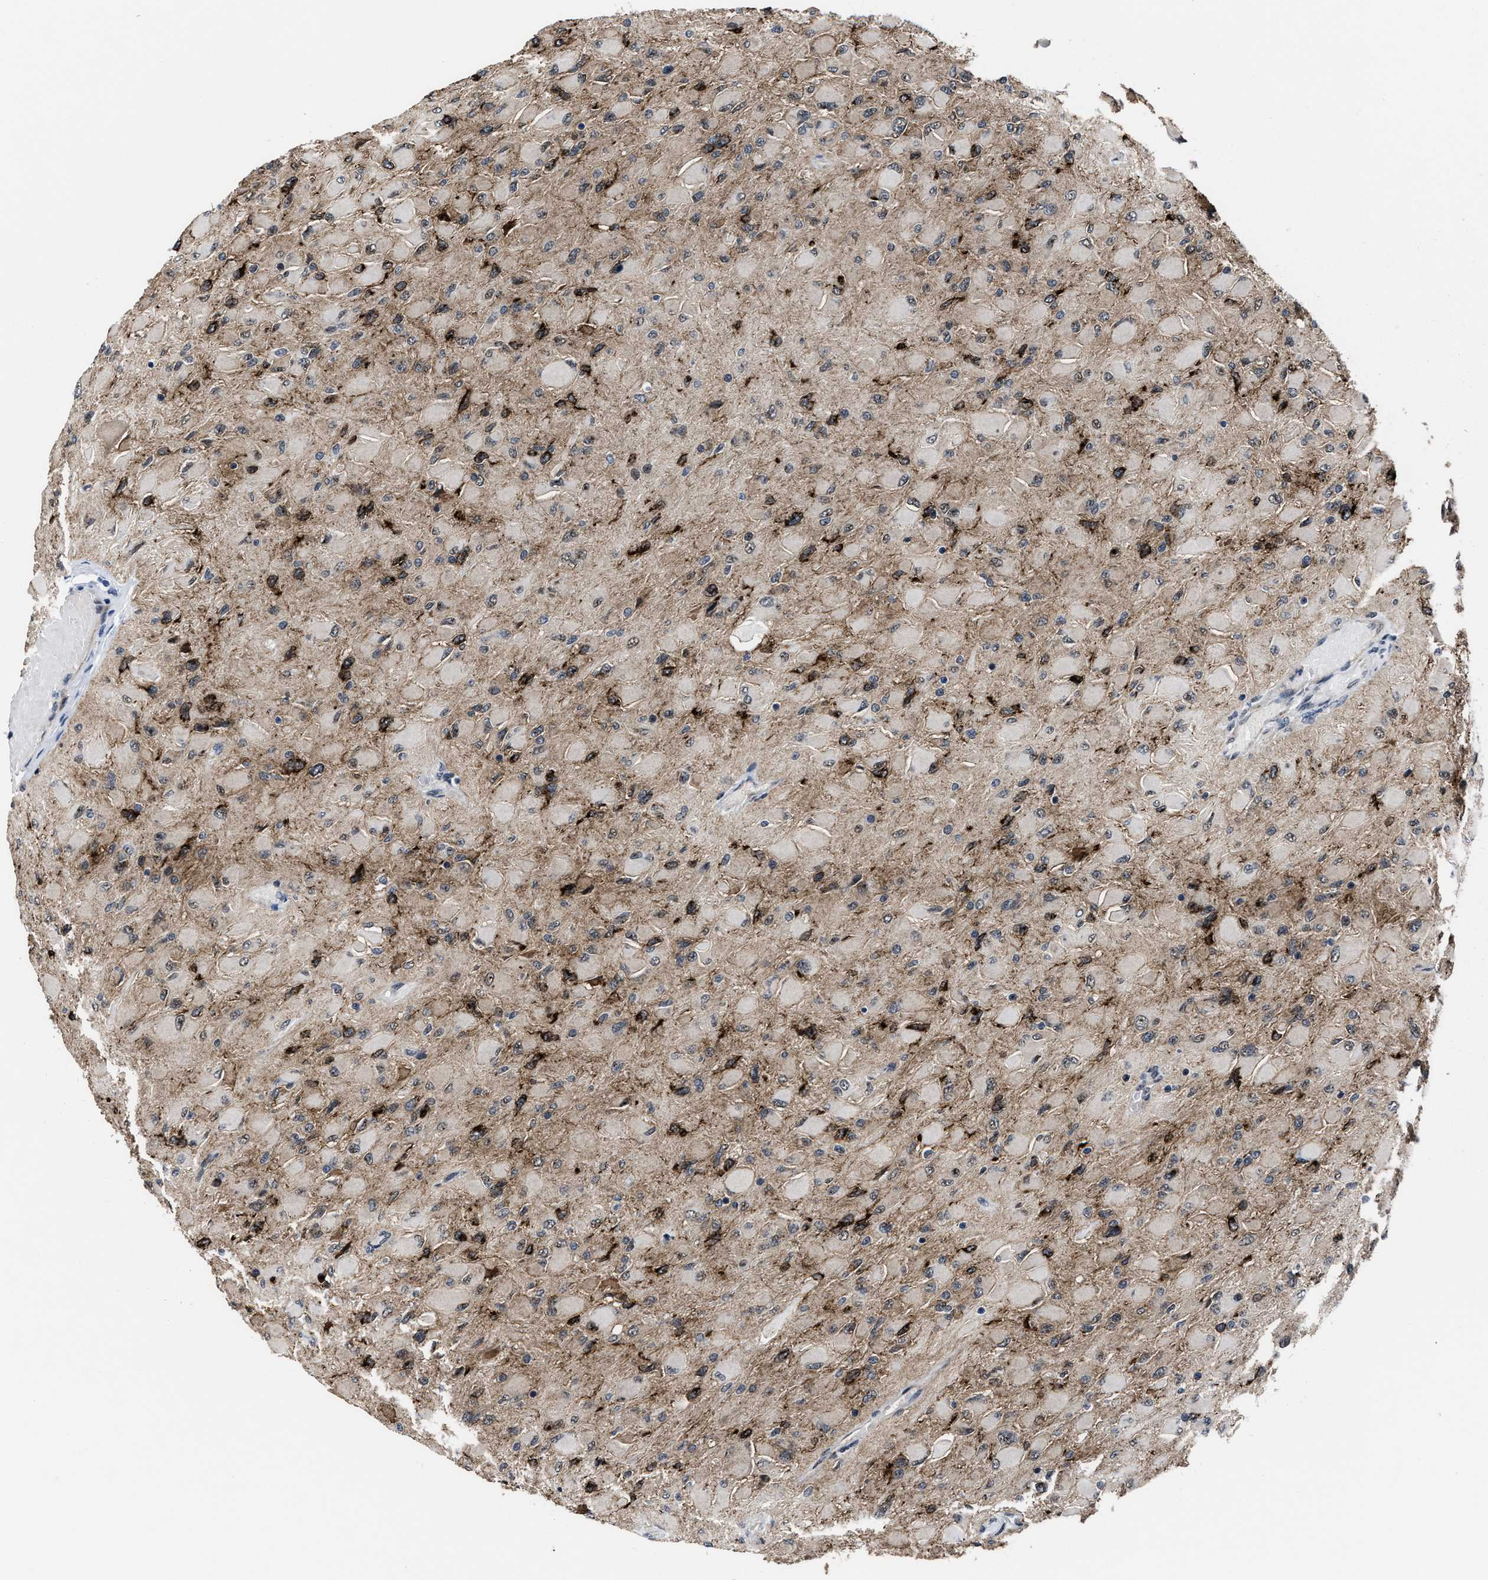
{"staining": {"intensity": "strong", "quantity": "<25%", "location": "cytoplasmic/membranous"}, "tissue": "glioma", "cell_type": "Tumor cells", "image_type": "cancer", "snomed": [{"axis": "morphology", "description": "Glioma, malignant, High grade"}, {"axis": "topography", "description": "Cerebral cortex"}], "caption": "Tumor cells reveal medium levels of strong cytoplasmic/membranous expression in about <25% of cells in glioma. The staining was performed using DAB (3,3'-diaminobenzidine) to visualize the protein expression in brown, while the nuclei were stained in blue with hematoxylin (Magnification: 20x).", "gene": "MARCKSL1", "patient": {"sex": "female", "age": 36}}